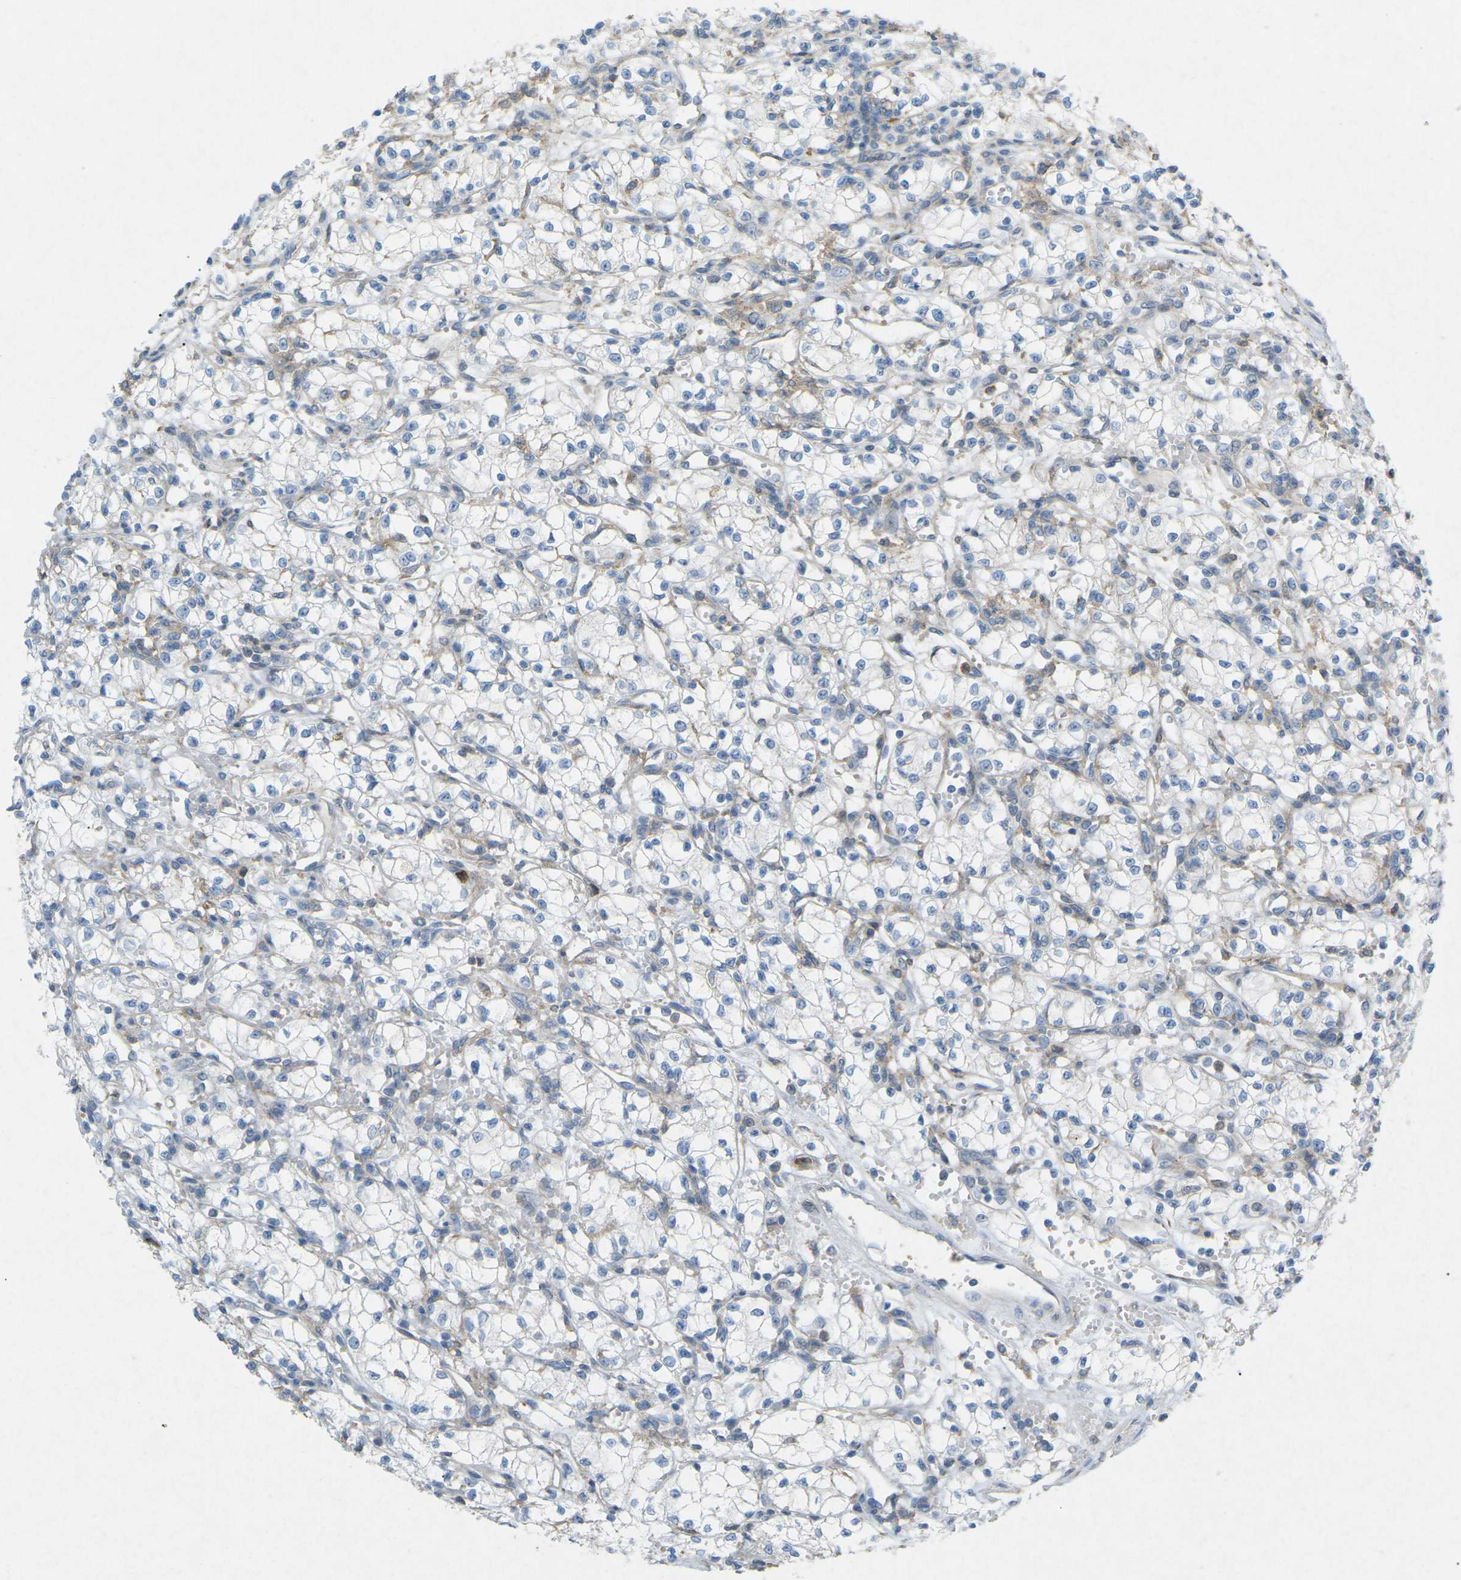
{"staining": {"intensity": "negative", "quantity": "none", "location": "none"}, "tissue": "renal cancer", "cell_type": "Tumor cells", "image_type": "cancer", "snomed": [{"axis": "morphology", "description": "Normal tissue, NOS"}, {"axis": "morphology", "description": "Adenocarcinoma, NOS"}, {"axis": "topography", "description": "Kidney"}], "caption": "Immunohistochemistry (IHC) photomicrograph of neoplastic tissue: renal cancer (adenocarcinoma) stained with DAB displays no significant protein expression in tumor cells.", "gene": "STK11", "patient": {"sex": "male", "age": 59}}